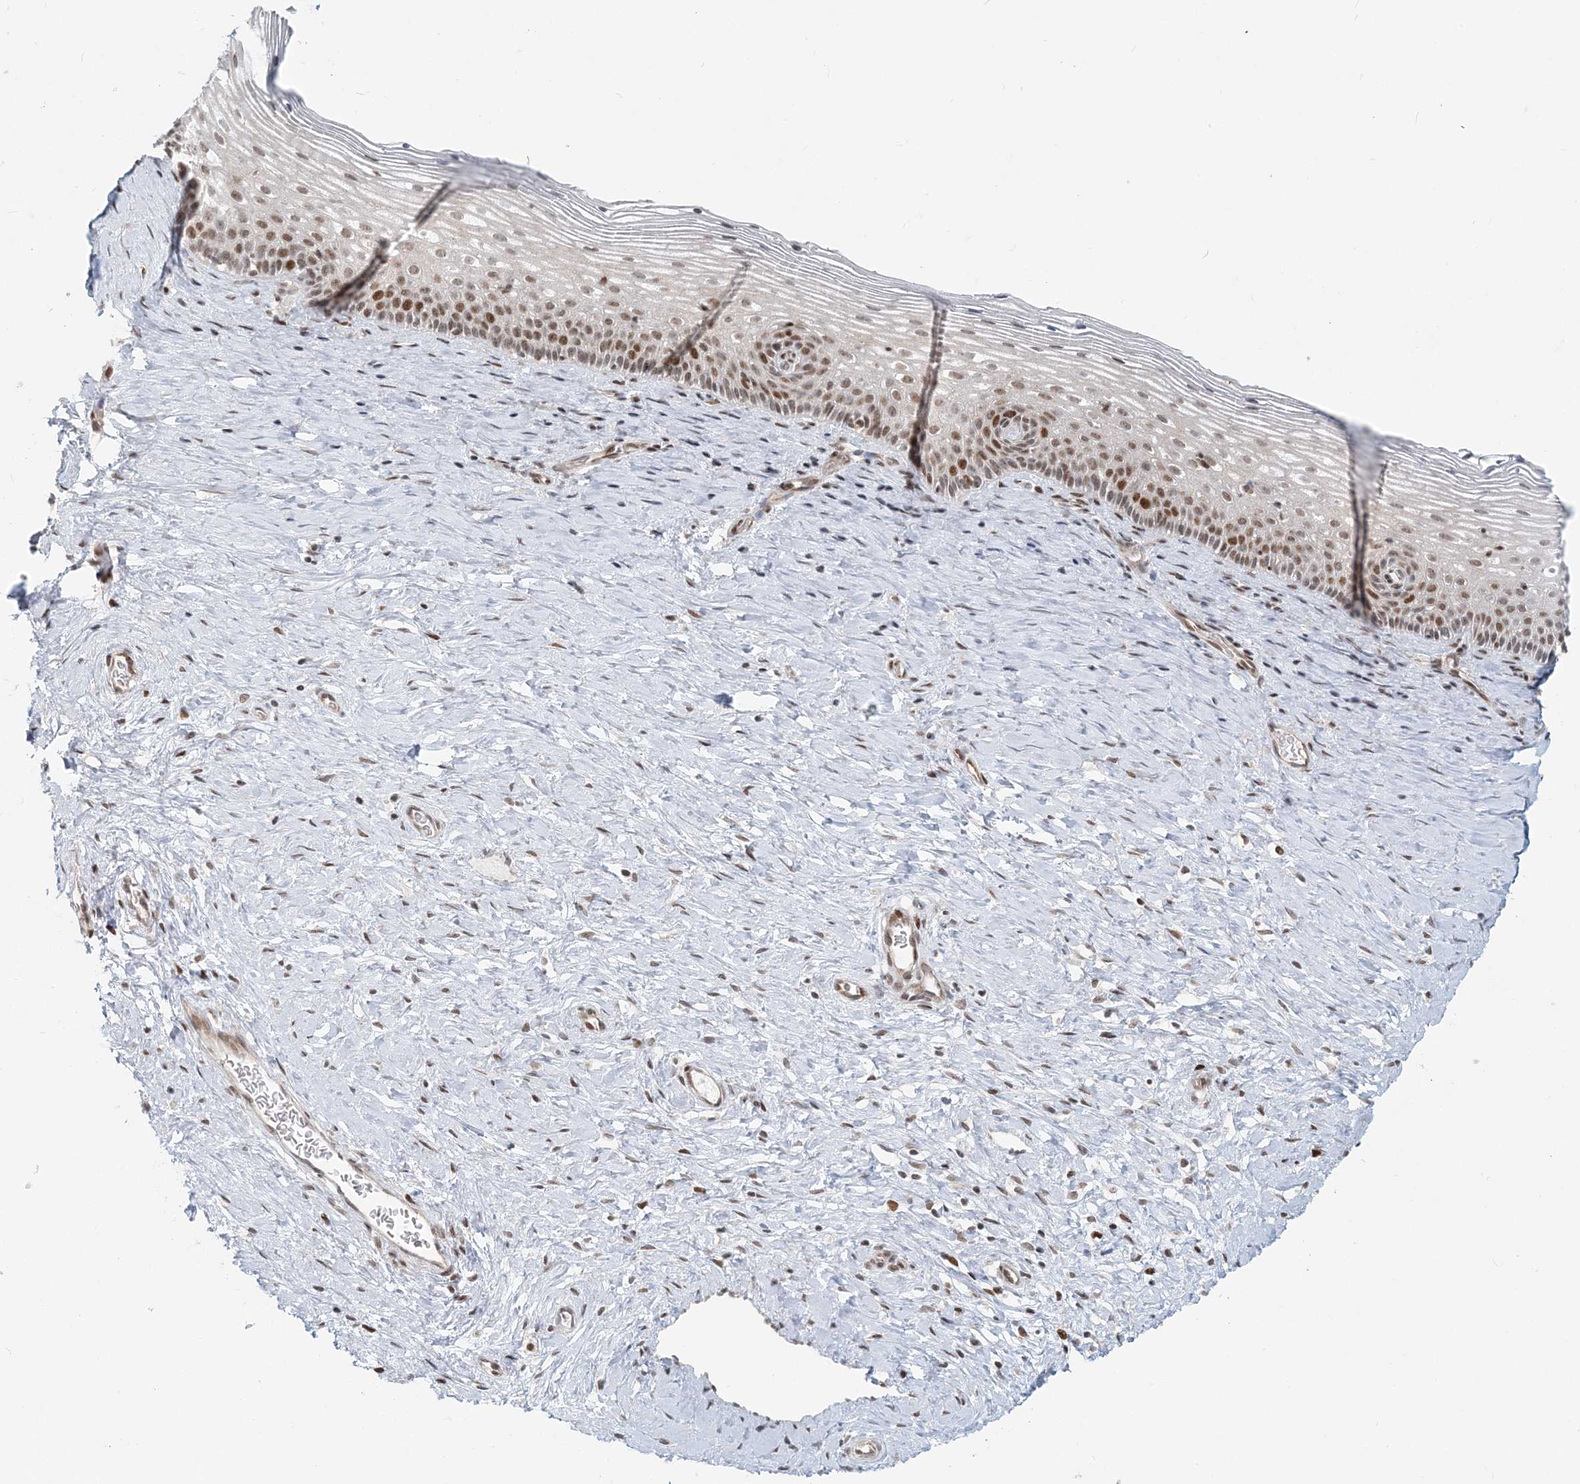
{"staining": {"intensity": "weak", "quantity": "<25%", "location": "nuclear"}, "tissue": "cervix", "cell_type": "Glandular cells", "image_type": "normal", "snomed": [{"axis": "morphology", "description": "Normal tissue, NOS"}, {"axis": "topography", "description": "Cervix"}], "caption": "An immunohistochemistry (IHC) micrograph of unremarkable cervix is shown. There is no staining in glandular cells of cervix. The staining is performed using DAB brown chromogen with nuclei counter-stained in using hematoxylin.", "gene": "BAZ1B", "patient": {"sex": "female", "age": 33}}